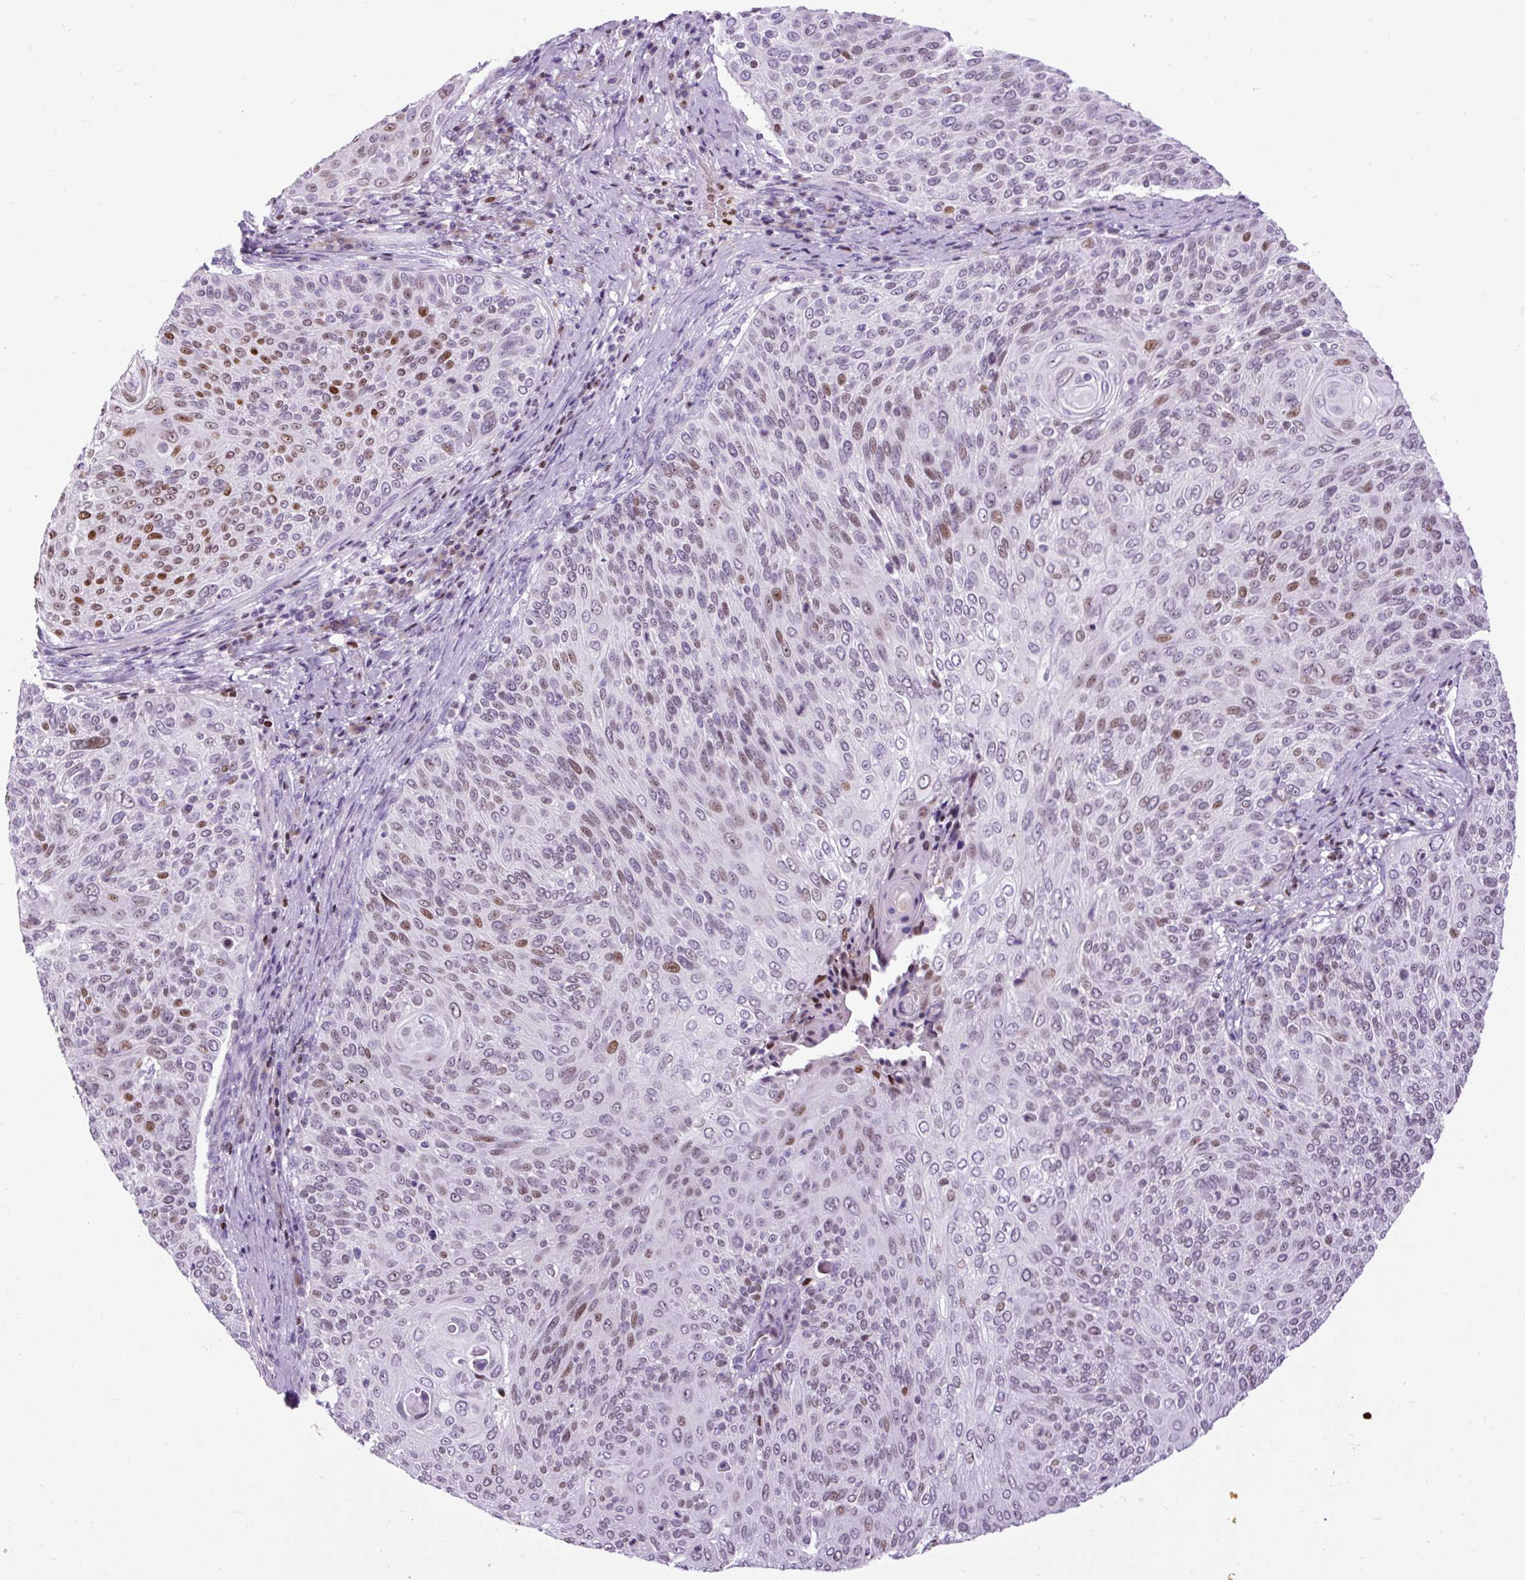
{"staining": {"intensity": "moderate", "quantity": "<25%", "location": "nuclear"}, "tissue": "cervical cancer", "cell_type": "Tumor cells", "image_type": "cancer", "snomed": [{"axis": "morphology", "description": "Squamous cell carcinoma, NOS"}, {"axis": "topography", "description": "Cervix"}], "caption": "Human cervical cancer (squamous cell carcinoma) stained for a protein (brown) displays moderate nuclear positive staining in approximately <25% of tumor cells.", "gene": "SPC24", "patient": {"sex": "female", "age": 31}}